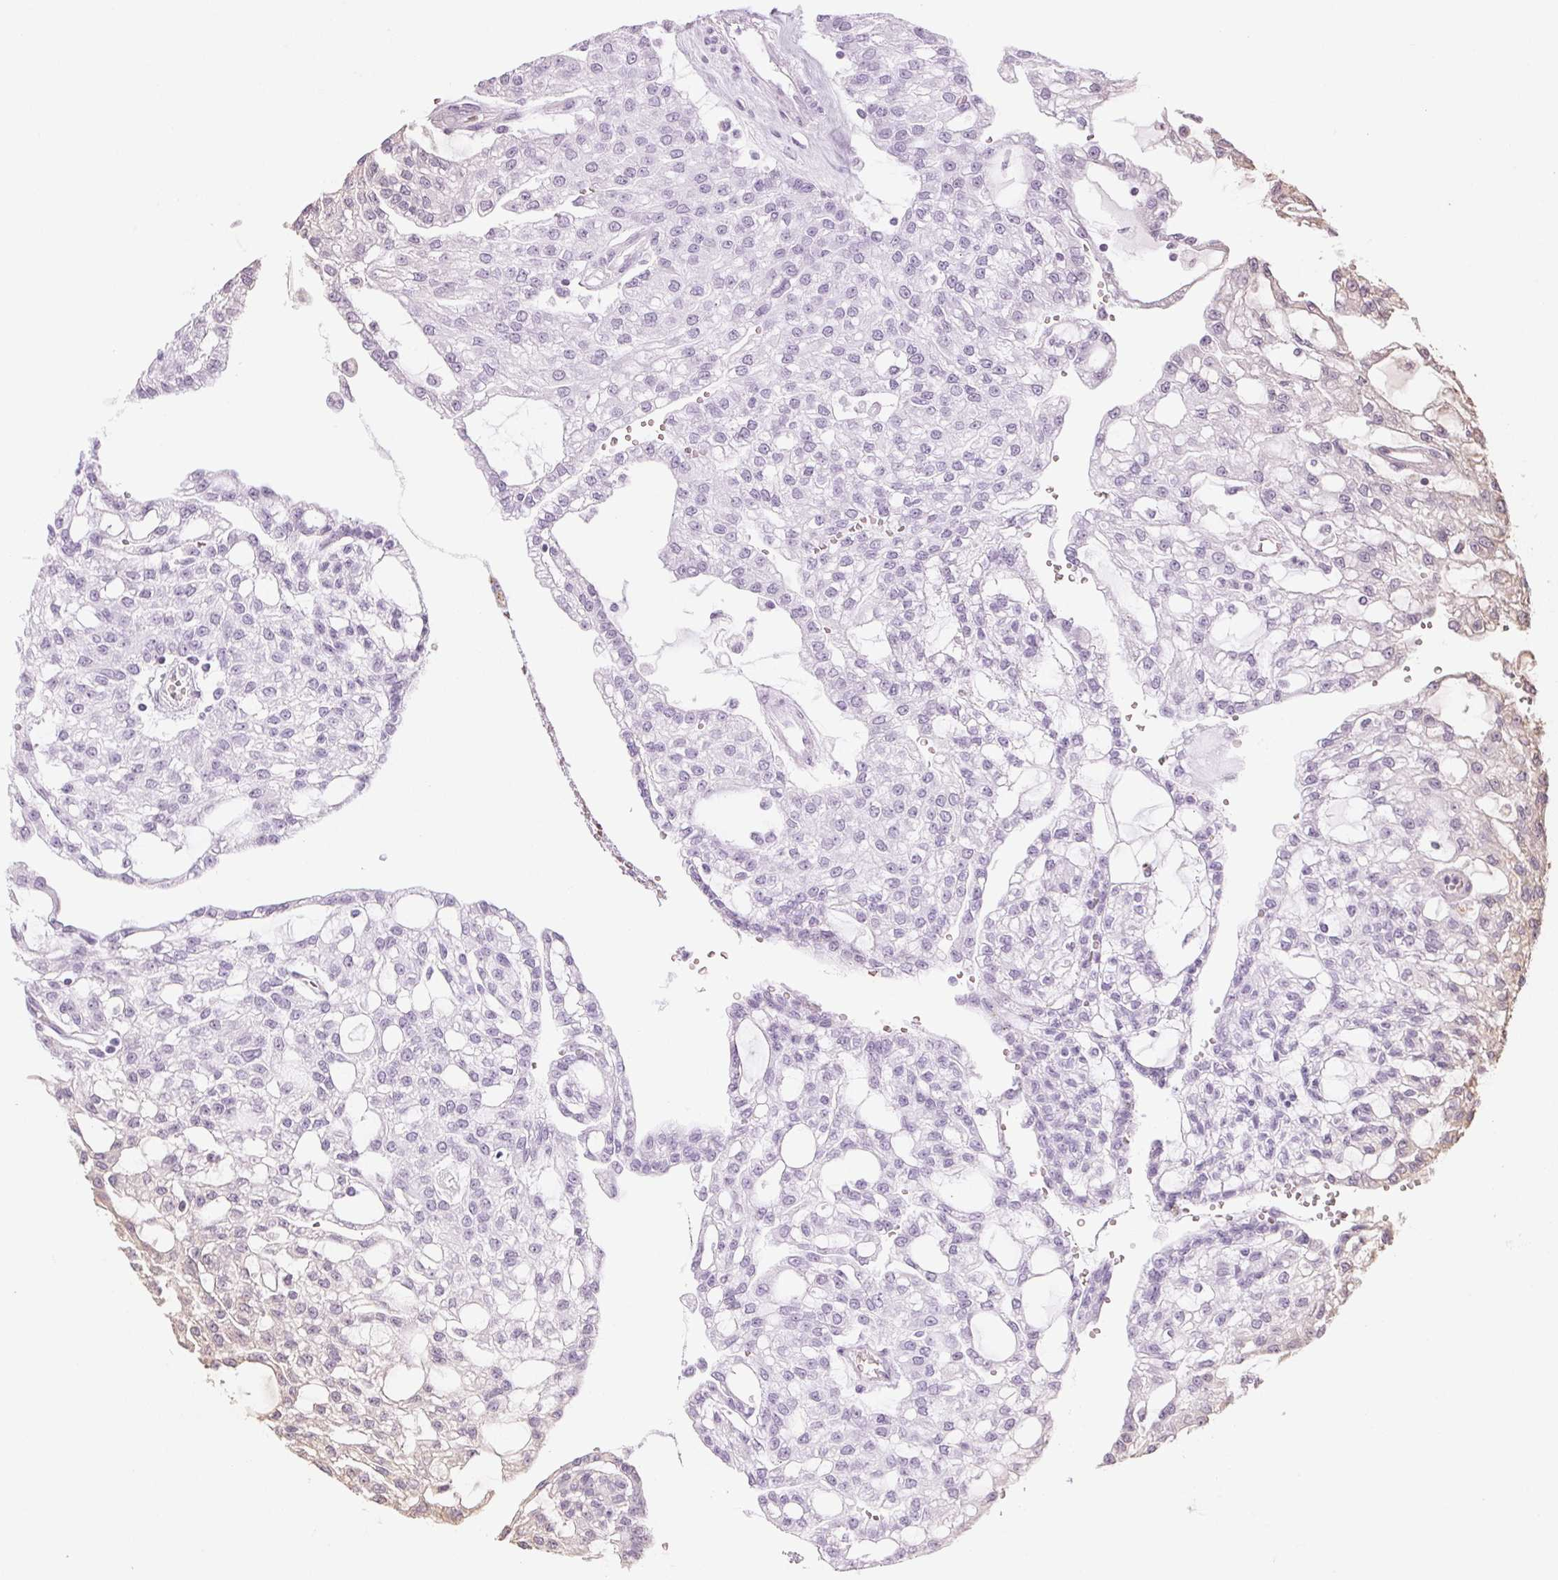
{"staining": {"intensity": "negative", "quantity": "none", "location": "none"}, "tissue": "renal cancer", "cell_type": "Tumor cells", "image_type": "cancer", "snomed": [{"axis": "morphology", "description": "Adenocarcinoma, NOS"}, {"axis": "topography", "description": "Kidney"}], "caption": "Immunohistochemical staining of human renal cancer (adenocarcinoma) exhibits no significant staining in tumor cells.", "gene": "COX14", "patient": {"sex": "male", "age": 63}}